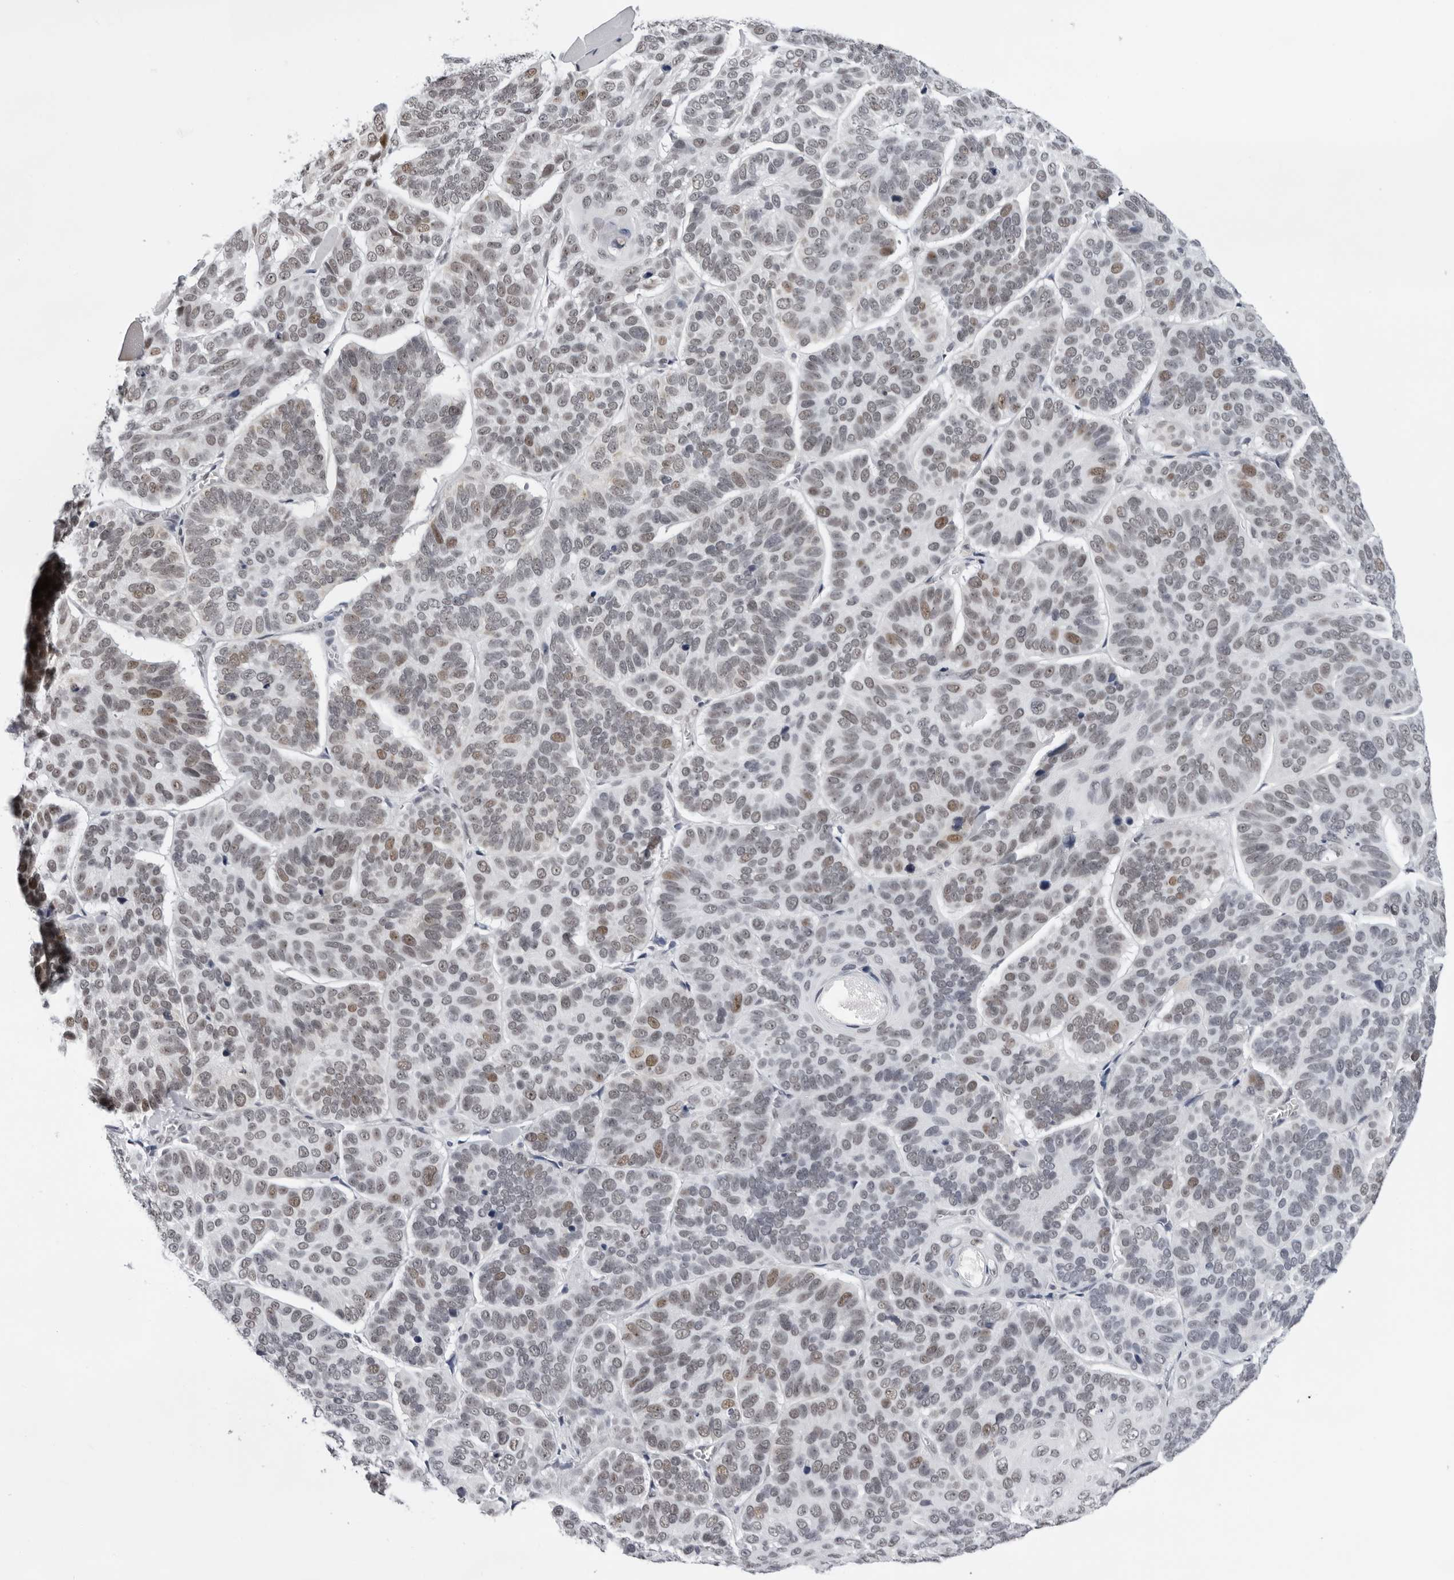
{"staining": {"intensity": "weak", "quantity": ">75%", "location": "nuclear"}, "tissue": "skin cancer", "cell_type": "Tumor cells", "image_type": "cancer", "snomed": [{"axis": "morphology", "description": "Basal cell carcinoma"}, {"axis": "topography", "description": "Skin"}], "caption": "Basal cell carcinoma (skin) stained for a protein shows weak nuclear positivity in tumor cells.", "gene": "USP1", "patient": {"sex": "male", "age": 62}}